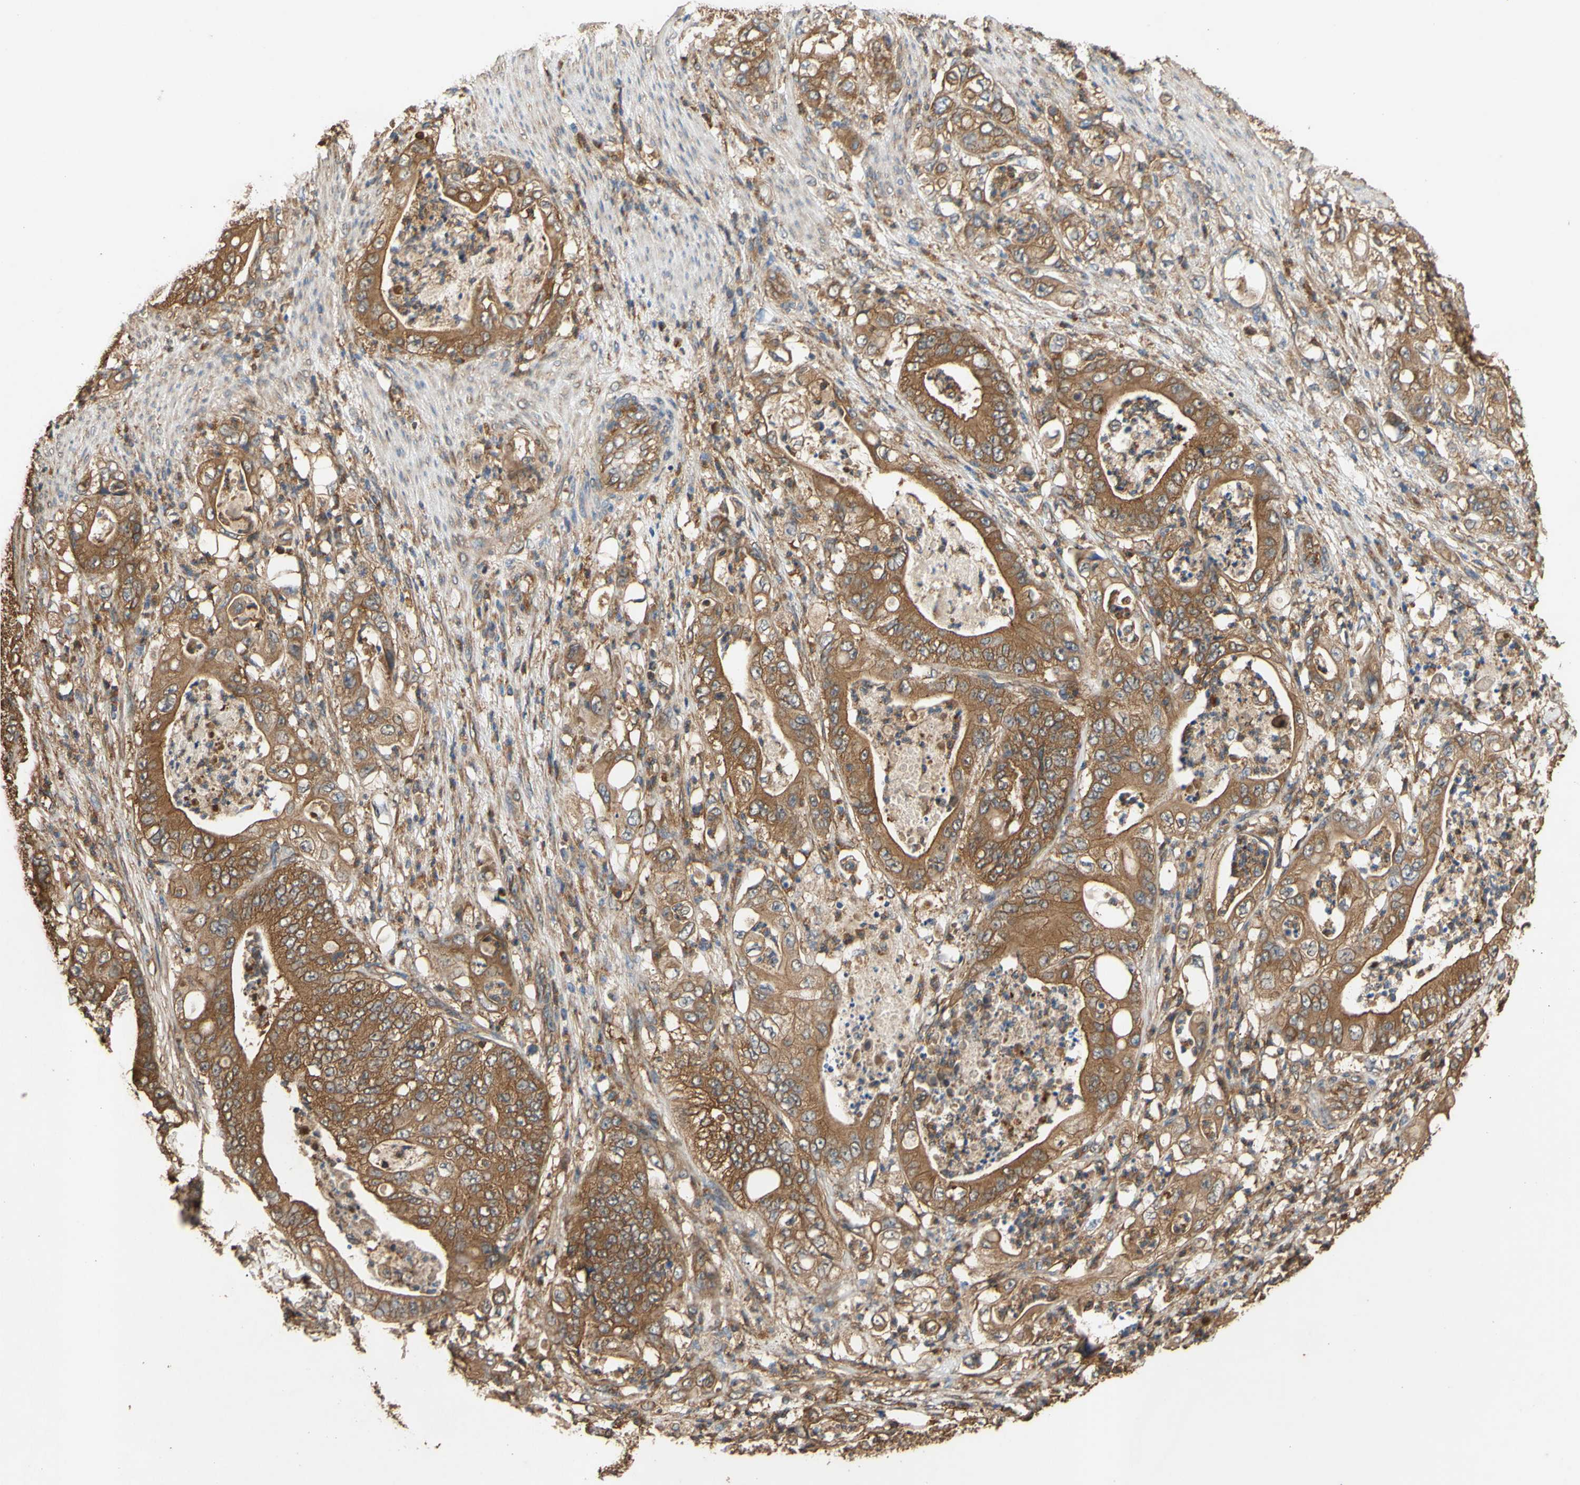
{"staining": {"intensity": "strong", "quantity": ">75%", "location": "cytoplasmic/membranous"}, "tissue": "stomach cancer", "cell_type": "Tumor cells", "image_type": "cancer", "snomed": [{"axis": "morphology", "description": "Adenocarcinoma, NOS"}, {"axis": "topography", "description": "Stomach"}], "caption": "Protein staining reveals strong cytoplasmic/membranous staining in approximately >75% of tumor cells in stomach cancer.", "gene": "CTTN", "patient": {"sex": "female", "age": 73}}